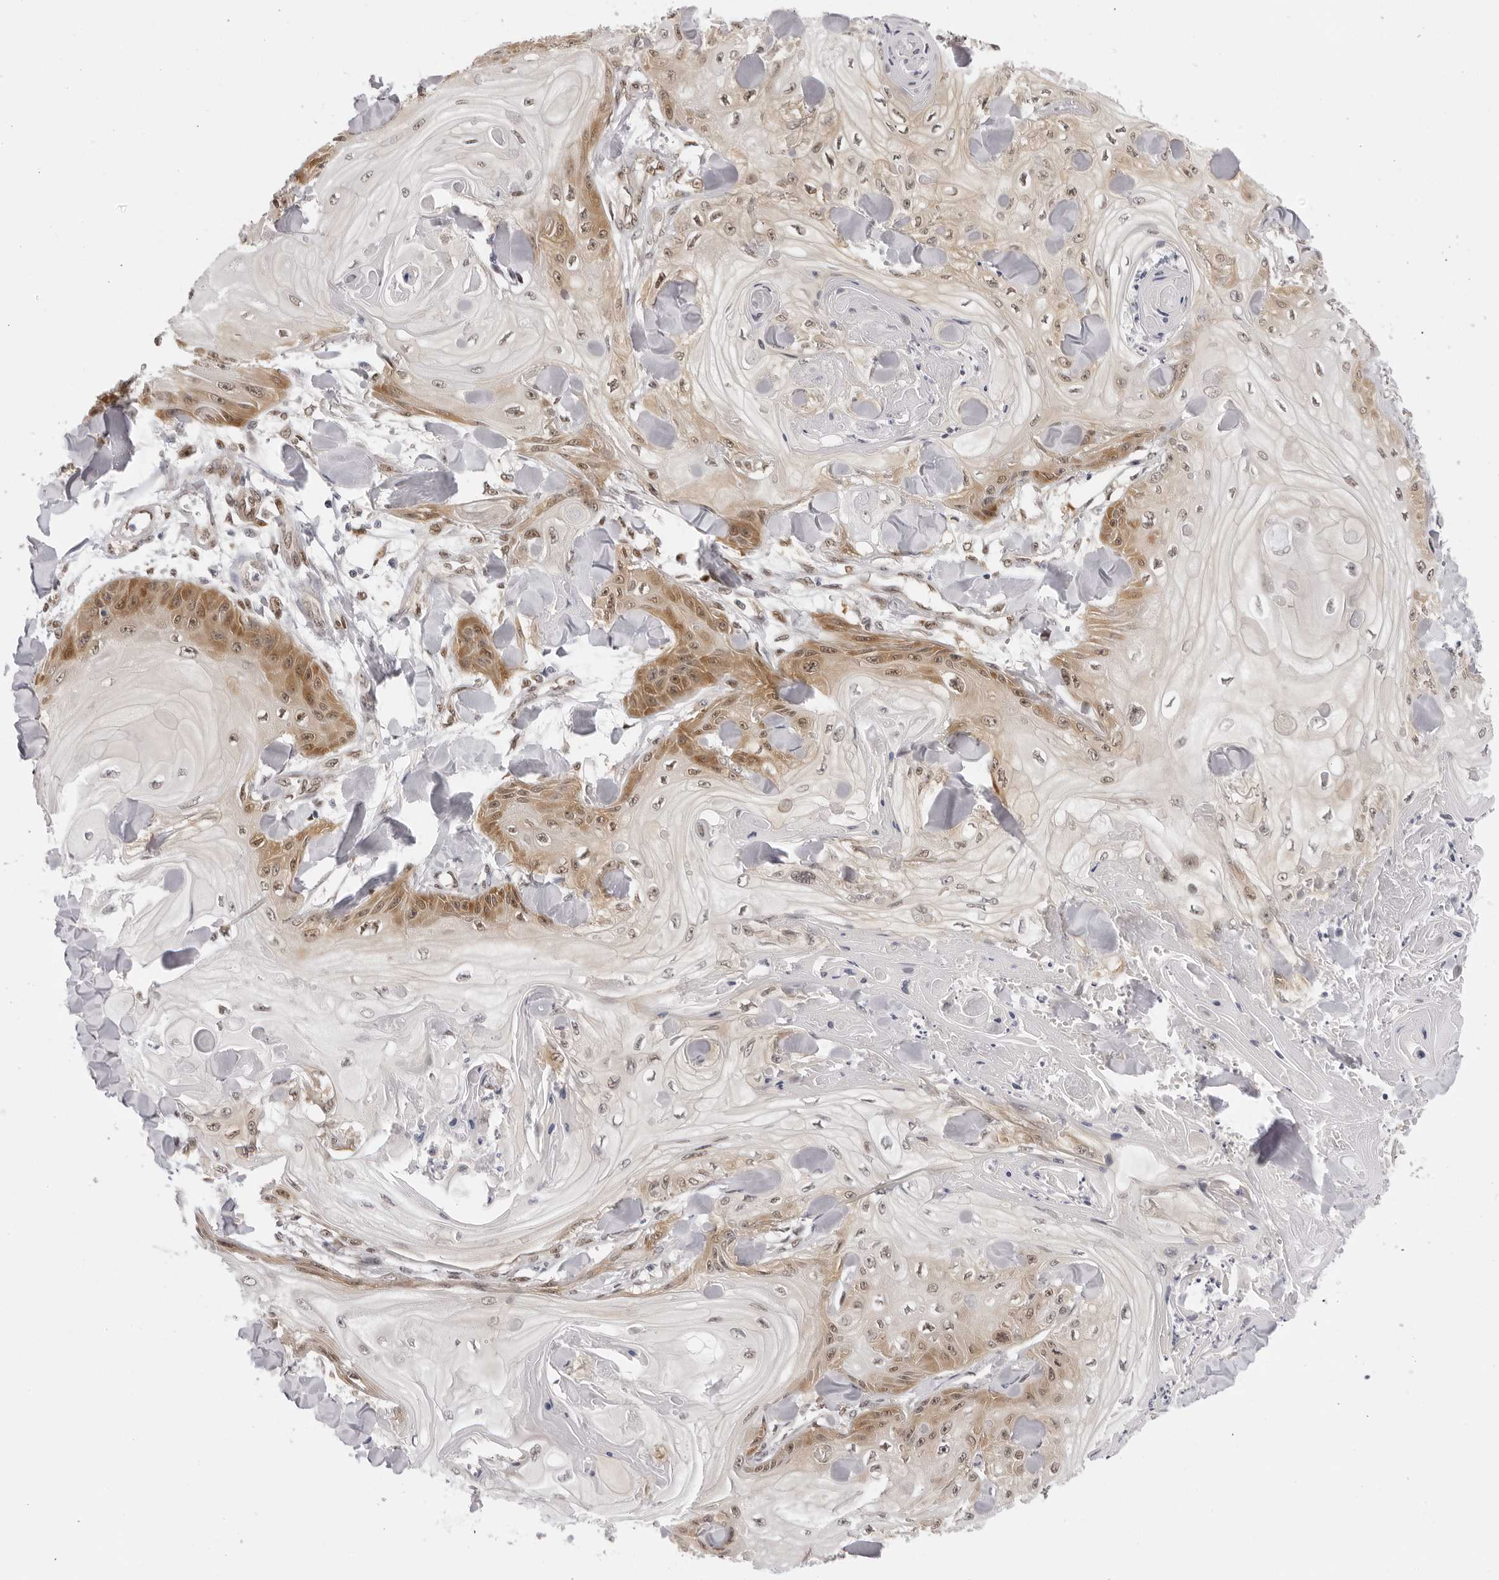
{"staining": {"intensity": "moderate", "quantity": ">75%", "location": "nuclear"}, "tissue": "skin cancer", "cell_type": "Tumor cells", "image_type": "cancer", "snomed": [{"axis": "morphology", "description": "Squamous cell carcinoma, NOS"}, {"axis": "topography", "description": "Skin"}], "caption": "DAB immunohistochemical staining of skin cancer (squamous cell carcinoma) displays moderate nuclear protein staining in about >75% of tumor cells. (IHC, brightfield microscopy, high magnification).", "gene": "WDR77", "patient": {"sex": "male", "age": 74}}